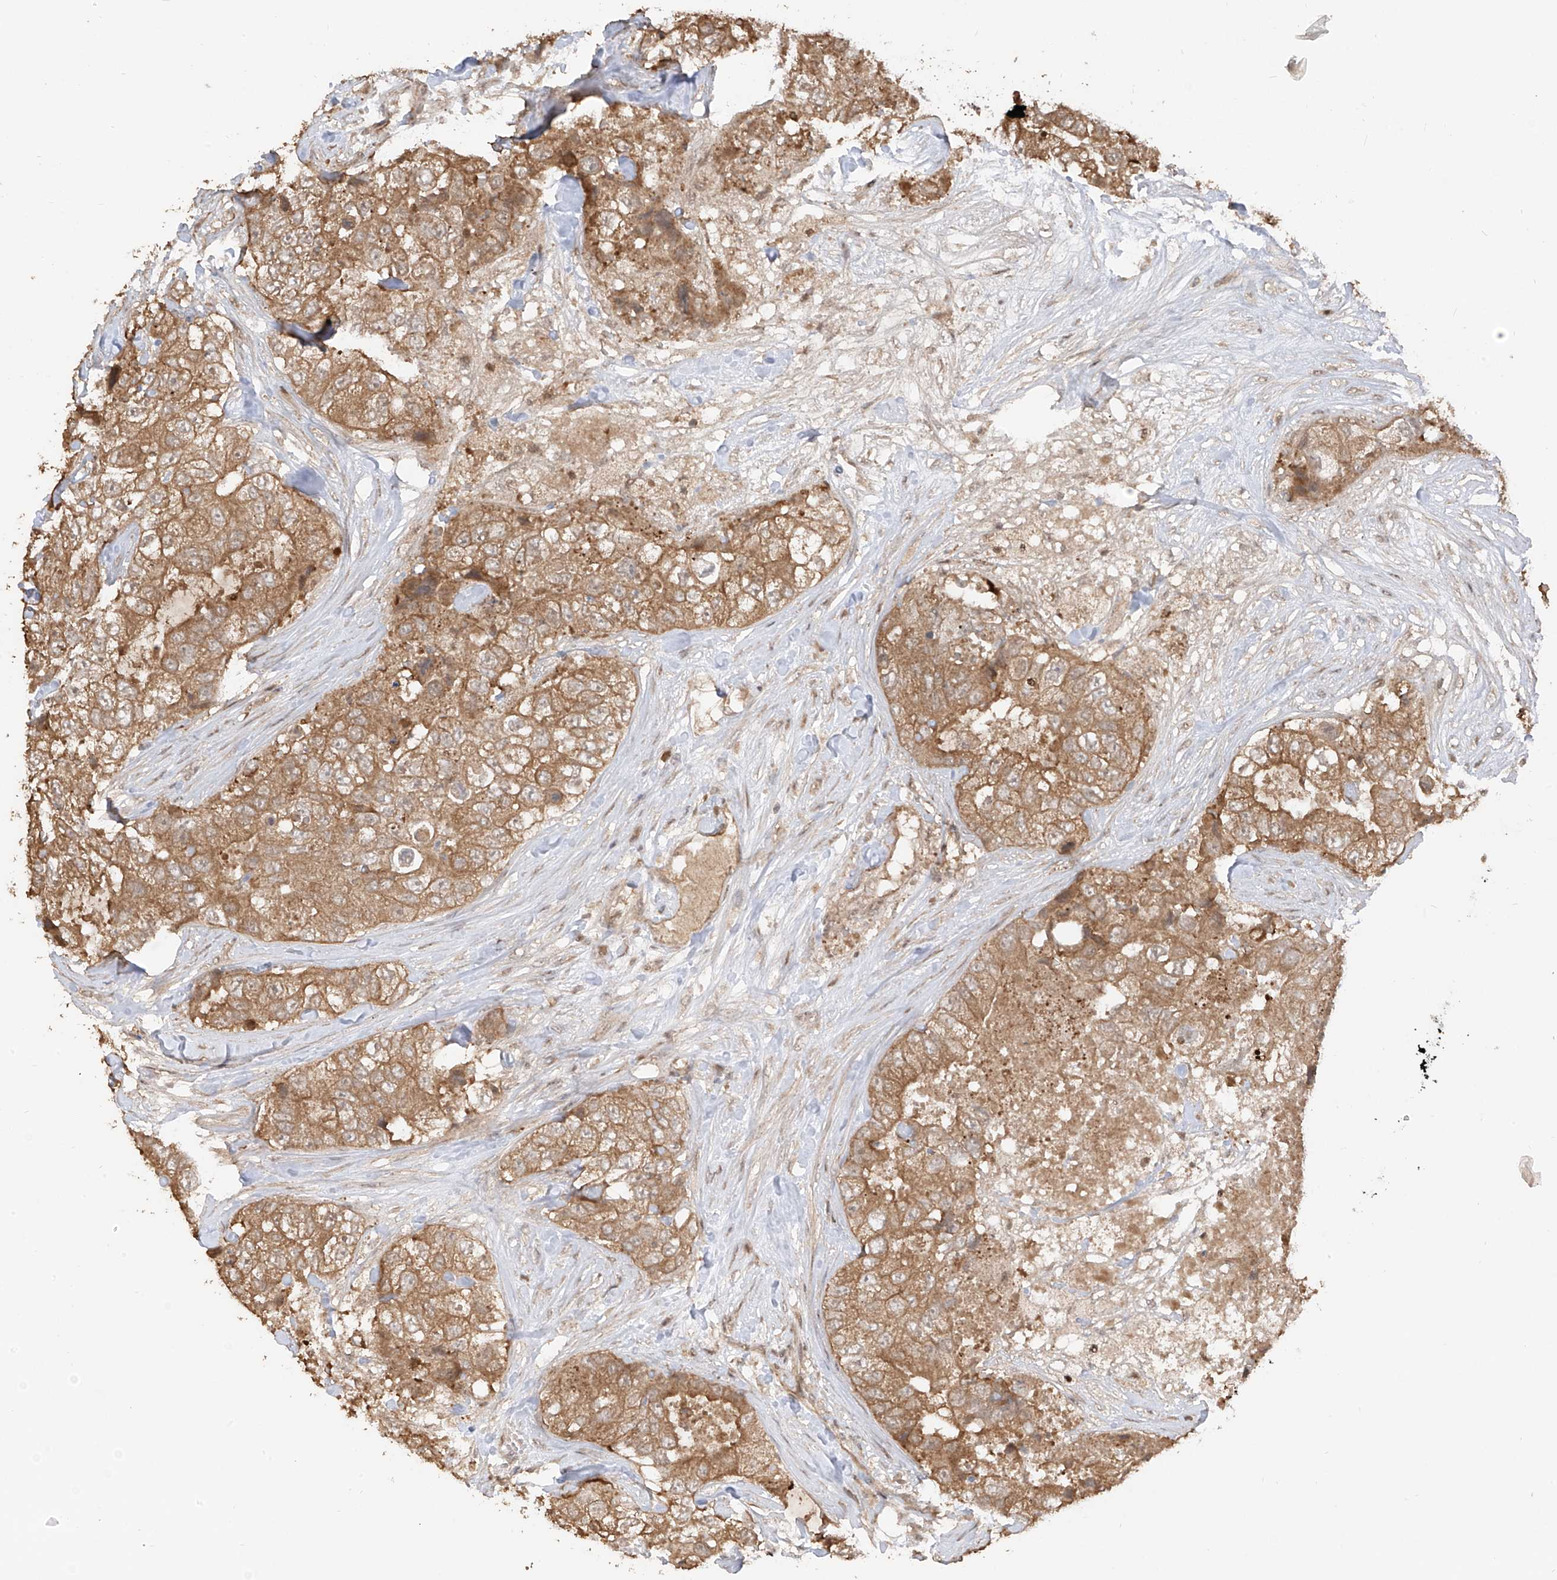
{"staining": {"intensity": "moderate", "quantity": ">75%", "location": "cytoplasmic/membranous"}, "tissue": "breast cancer", "cell_type": "Tumor cells", "image_type": "cancer", "snomed": [{"axis": "morphology", "description": "Duct carcinoma"}, {"axis": "topography", "description": "Breast"}], "caption": "Breast cancer (intraductal carcinoma) stained with a brown dye exhibits moderate cytoplasmic/membranous positive positivity in approximately >75% of tumor cells.", "gene": "COLGALT2", "patient": {"sex": "female", "age": 62}}